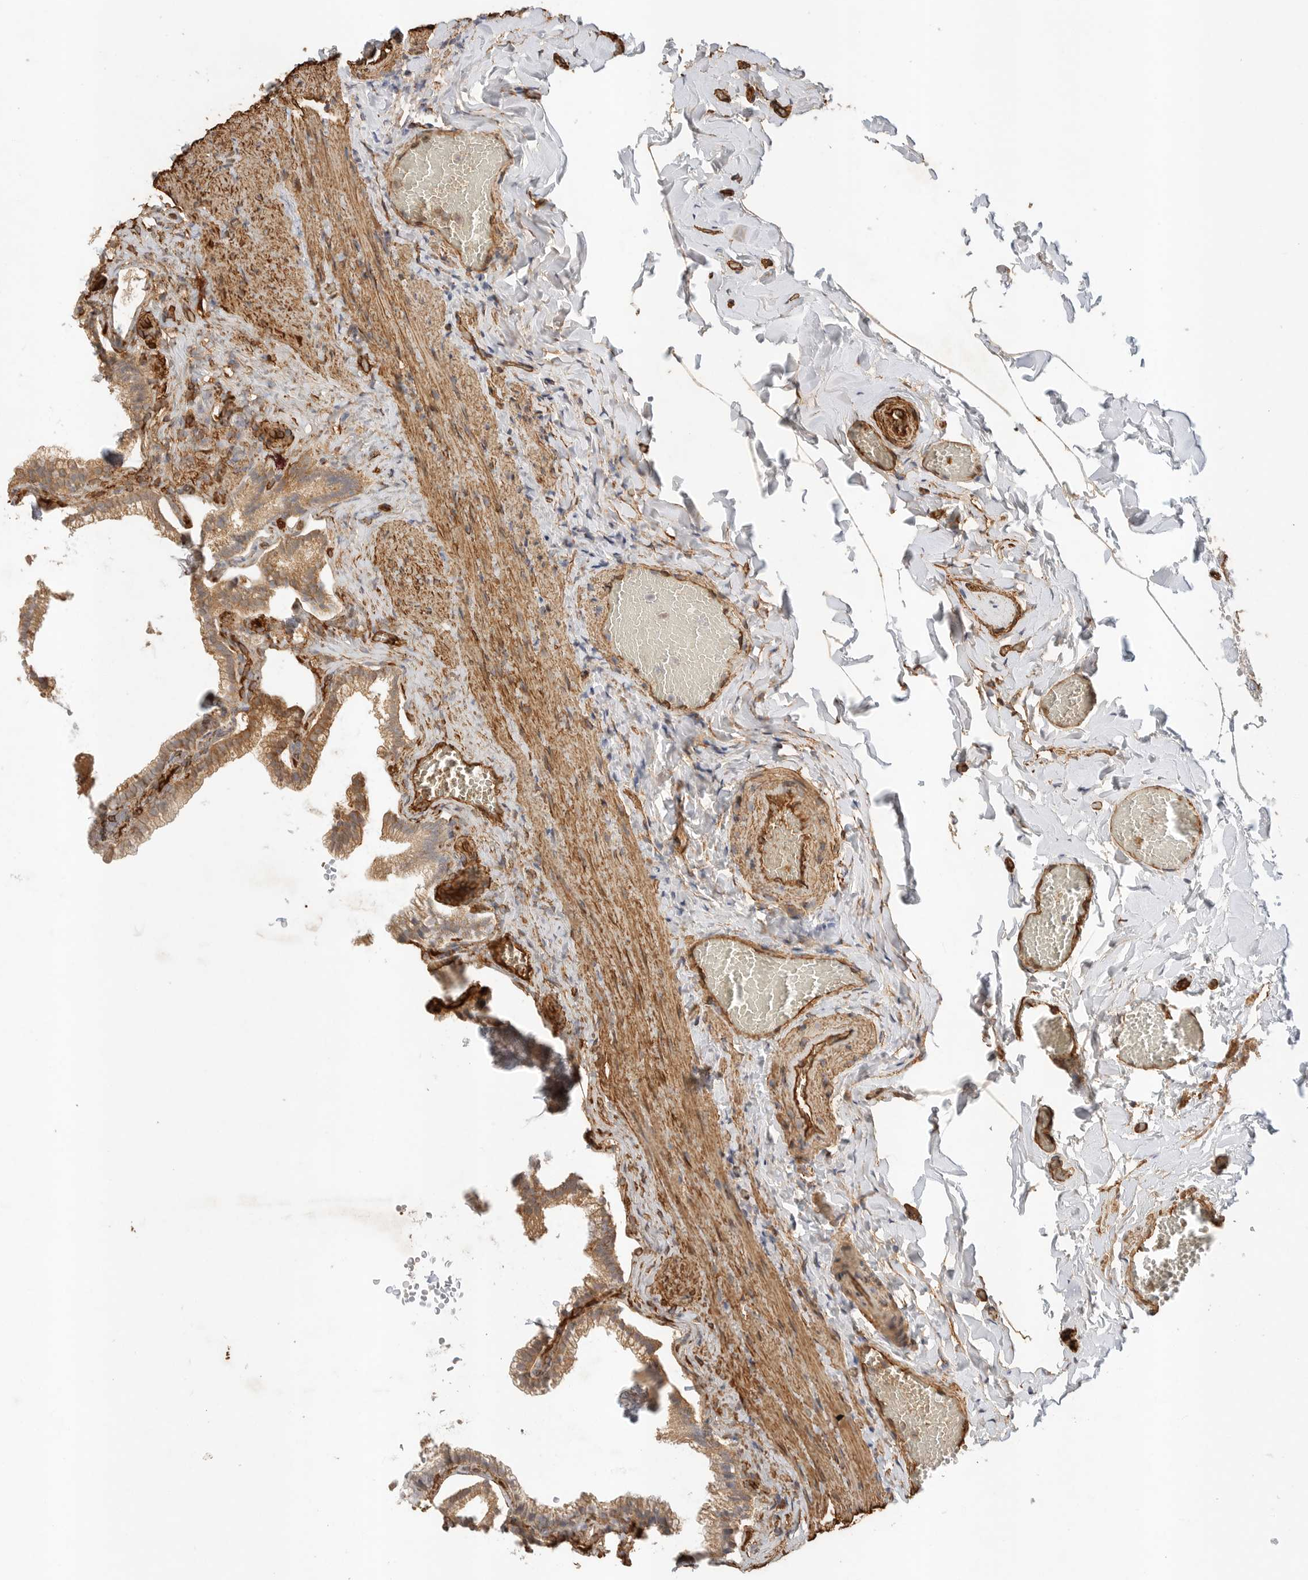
{"staining": {"intensity": "moderate", "quantity": ">75%", "location": "cytoplasmic/membranous"}, "tissue": "gallbladder", "cell_type": "Glandular cells", "image_type": "normal", "snomed": [{"axis": "morphology", "description": "Normal tissue, NOS"}, {"axis": "topography", "description": "Gallbladder"}], "caption": "Gallbladder was stained to show a protein in brown. There is medium levels of moderate cytoplasmic/membranous positivity in about >75% of glandular cells.", "gene": "JMJD4", "patient": {"sex": "male", "age": 38}}